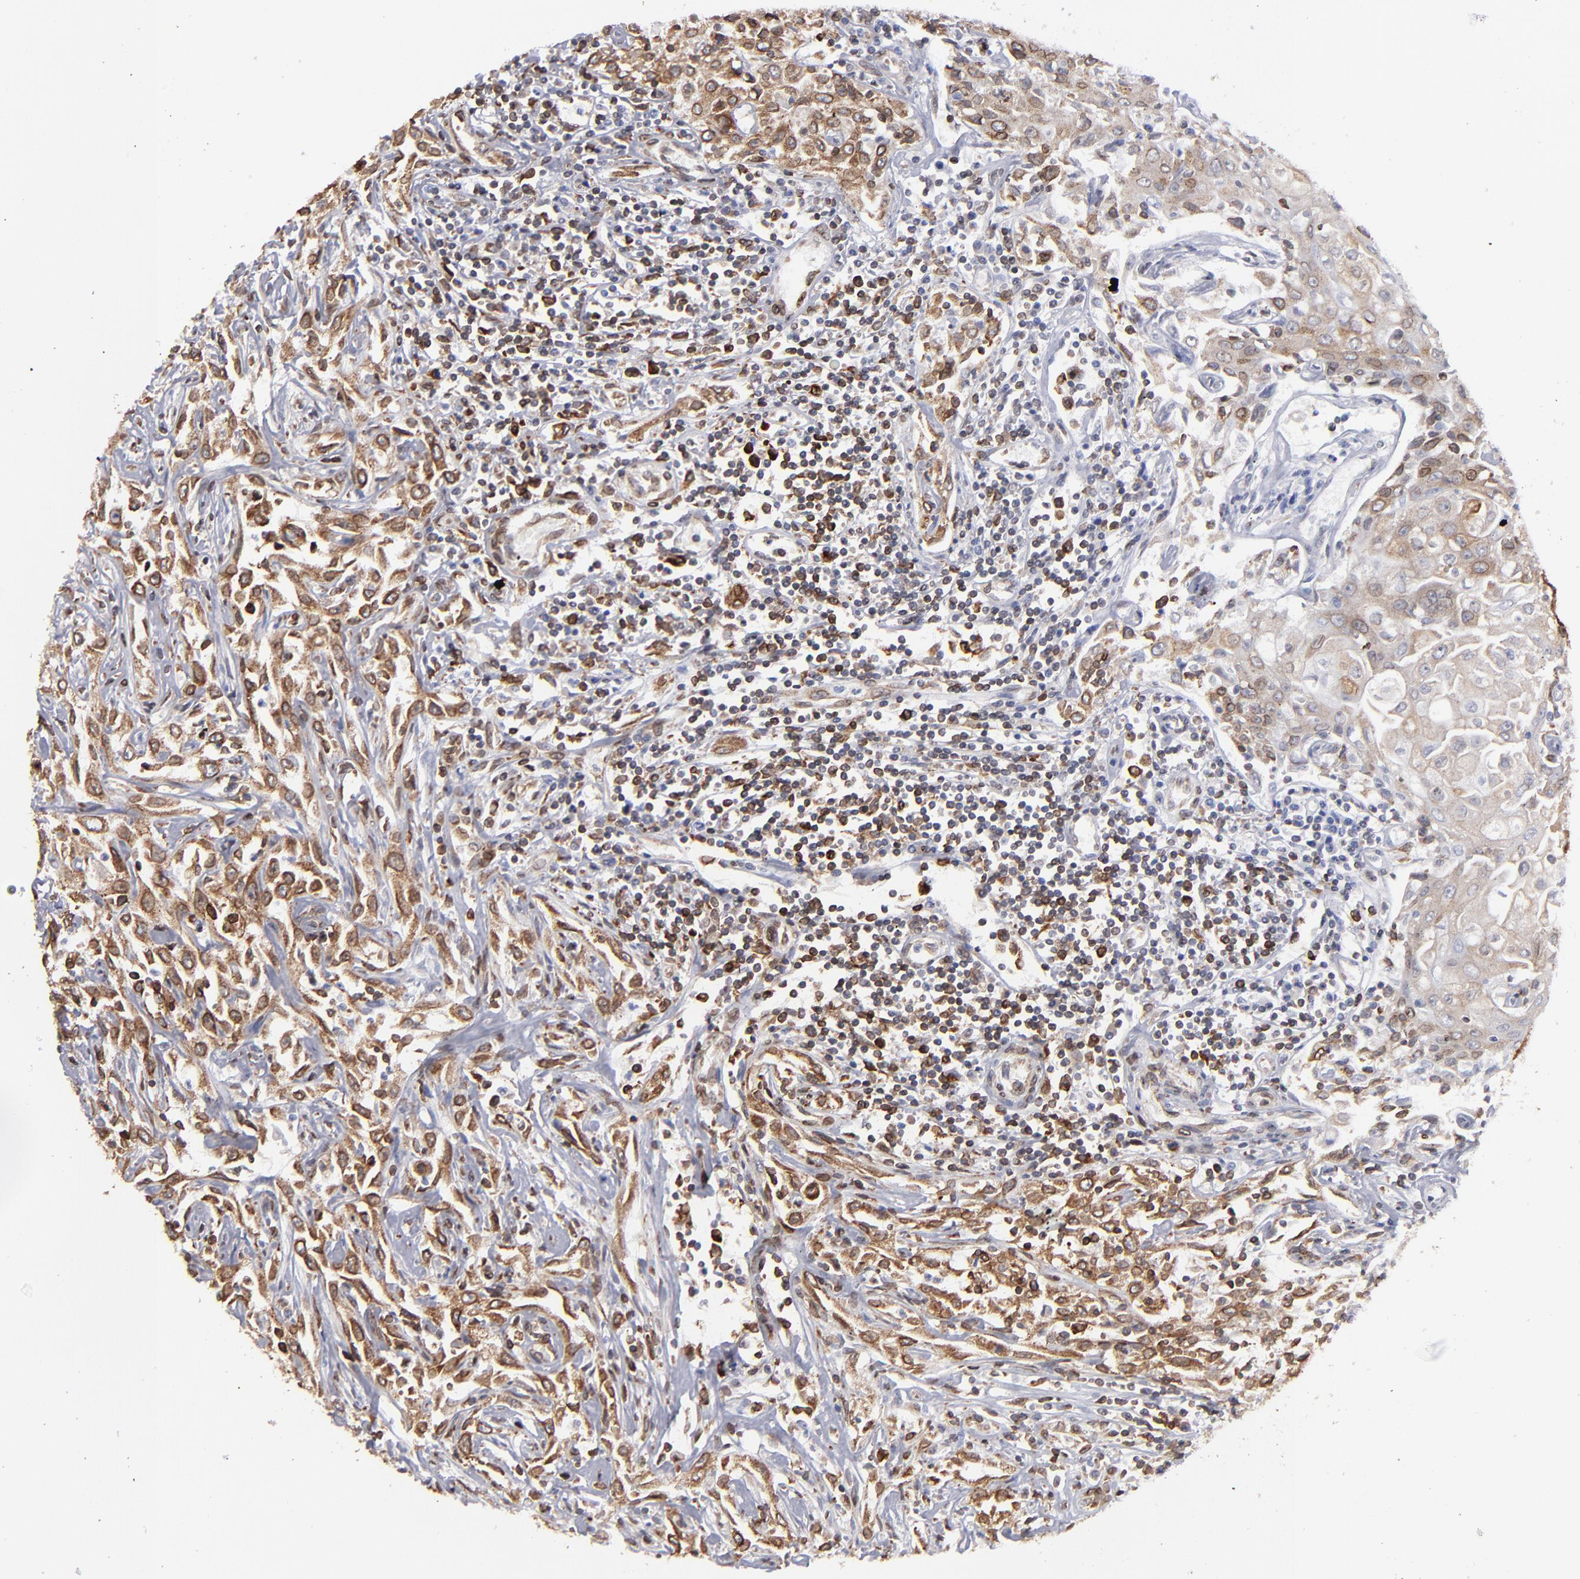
{"staining": {"intensity": "strong", "quantity": "25%-75%", "location": "cytoplasmic/membranous"}, "tissue": "head and neck cancer", "cell_type": "Tumor cells", "image_type": "cancer", "snomed": [{"axis": "morphology", "description": "Squamous cell carcinoma, NOS"}, {"axis": "topography", "description": "Oral tissue"}, {"axis": "topography", "description": "Head-Neck"}], "caption": "Immunohistochemical staining of head and neck cancer (squamous cell carcinoma) displays strong cytoplasmic/membranous protein expression in approximately 25%-75% of tumor cells. Immunohistochemistry stains the protein in brown and the nuclei are stained blue.", "gene": "TMX1", "patient": {"sex": "female", "age": 76}}